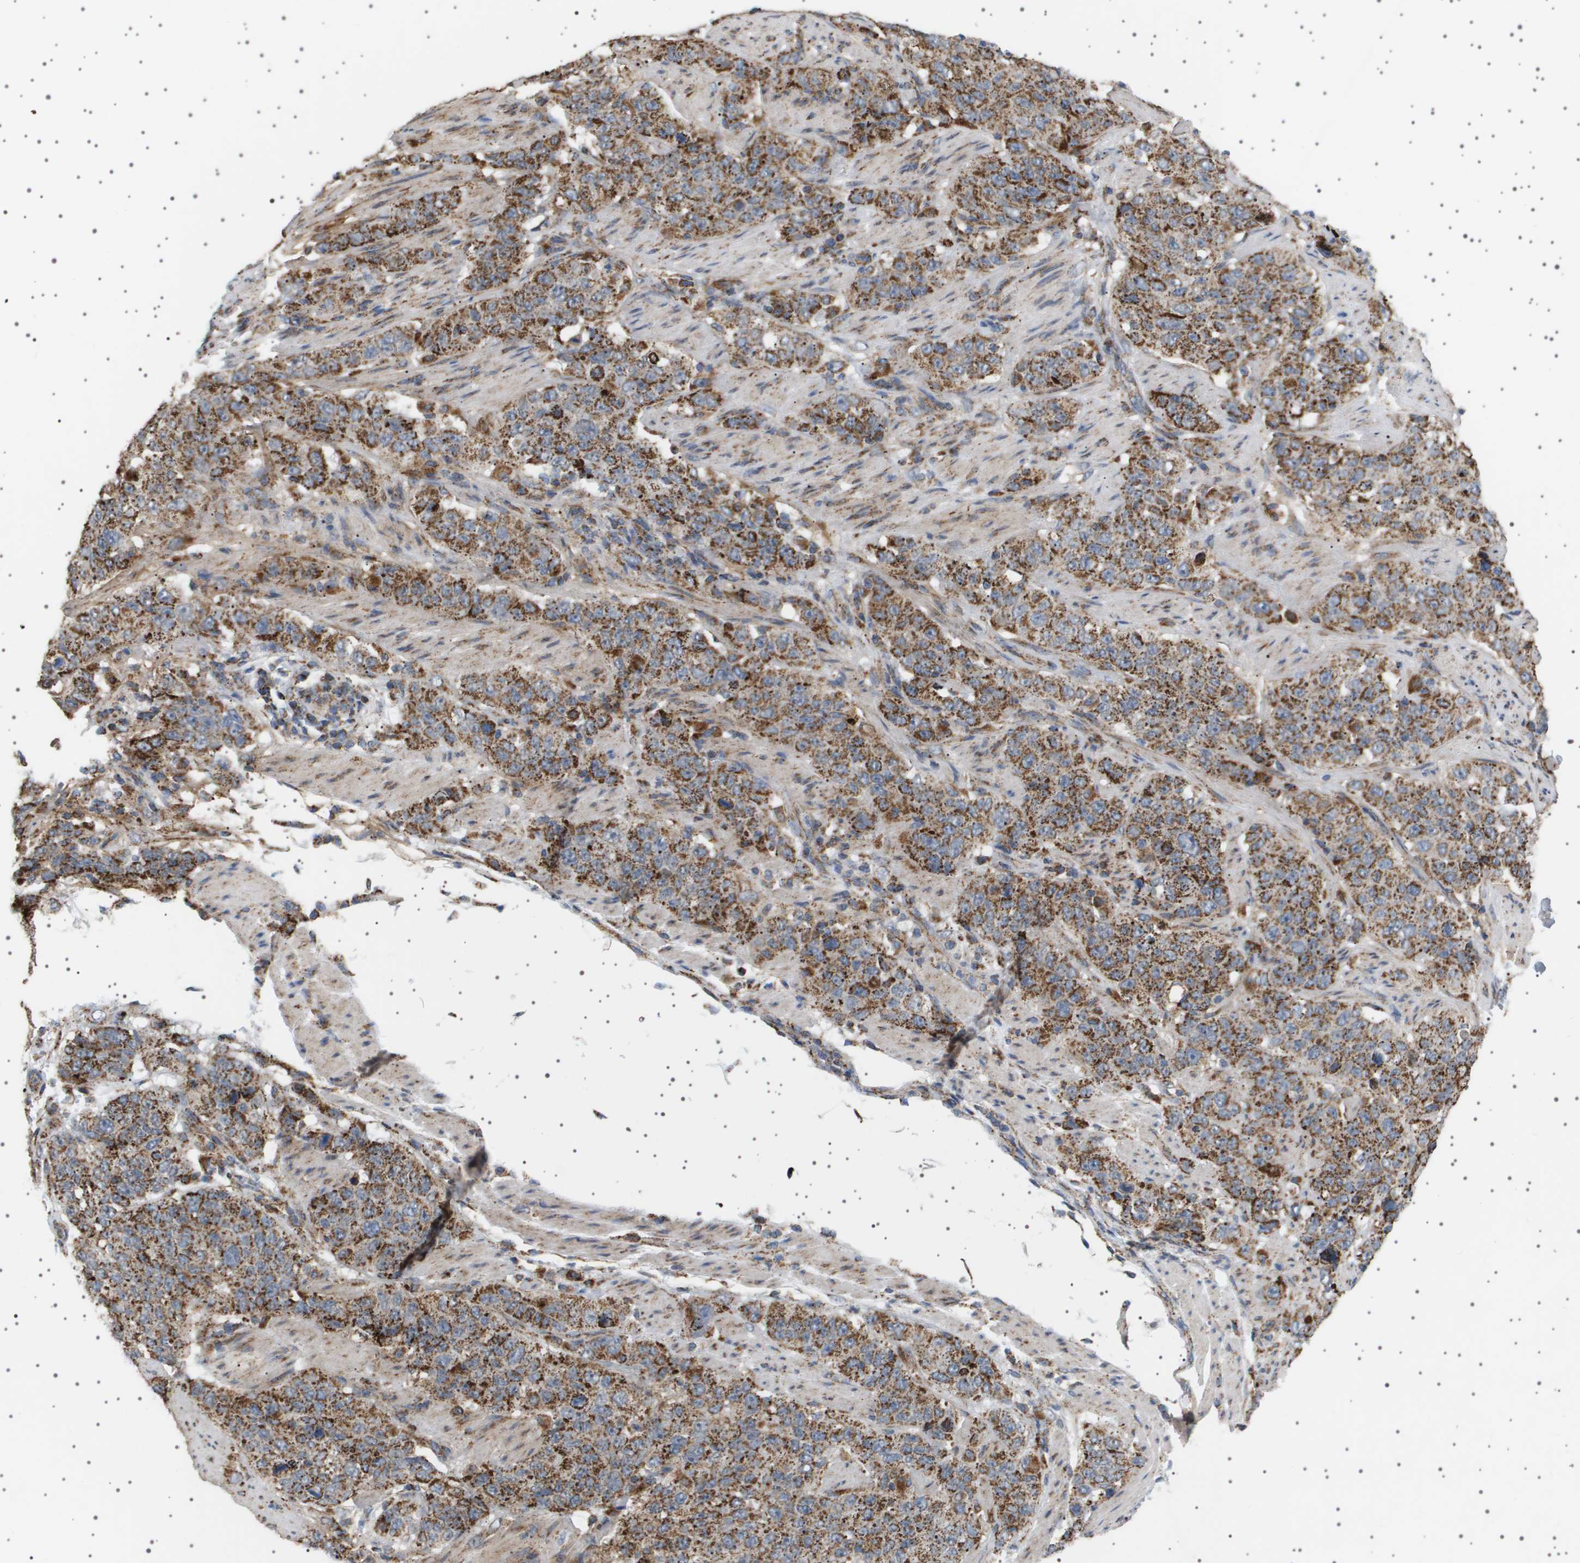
{"staining": {"intensity": "strong", "quantity": "25%-75%", "location": "cytoplasmic/membranous"}, "tissue": "stomach cancer", "cell_type": "Tumor cells", "image_type": "cancer", "snomed": [{"axis": "morphology", "description": "Adenocarcinoma, NOS"}, {"axis": "topography", "description": "Stomach"}], "caption": "Immunohistochemistry (IHC) (DAB (3,3'-diaminobenzidine)) staining of stomach adenocarcinoma demonstrates strong cytoplasmic/membranous protein positivity in about 25%-75% of tumor cells.", "gene": "UBXN8", "patient": {"sex": "male", "age": 48}}